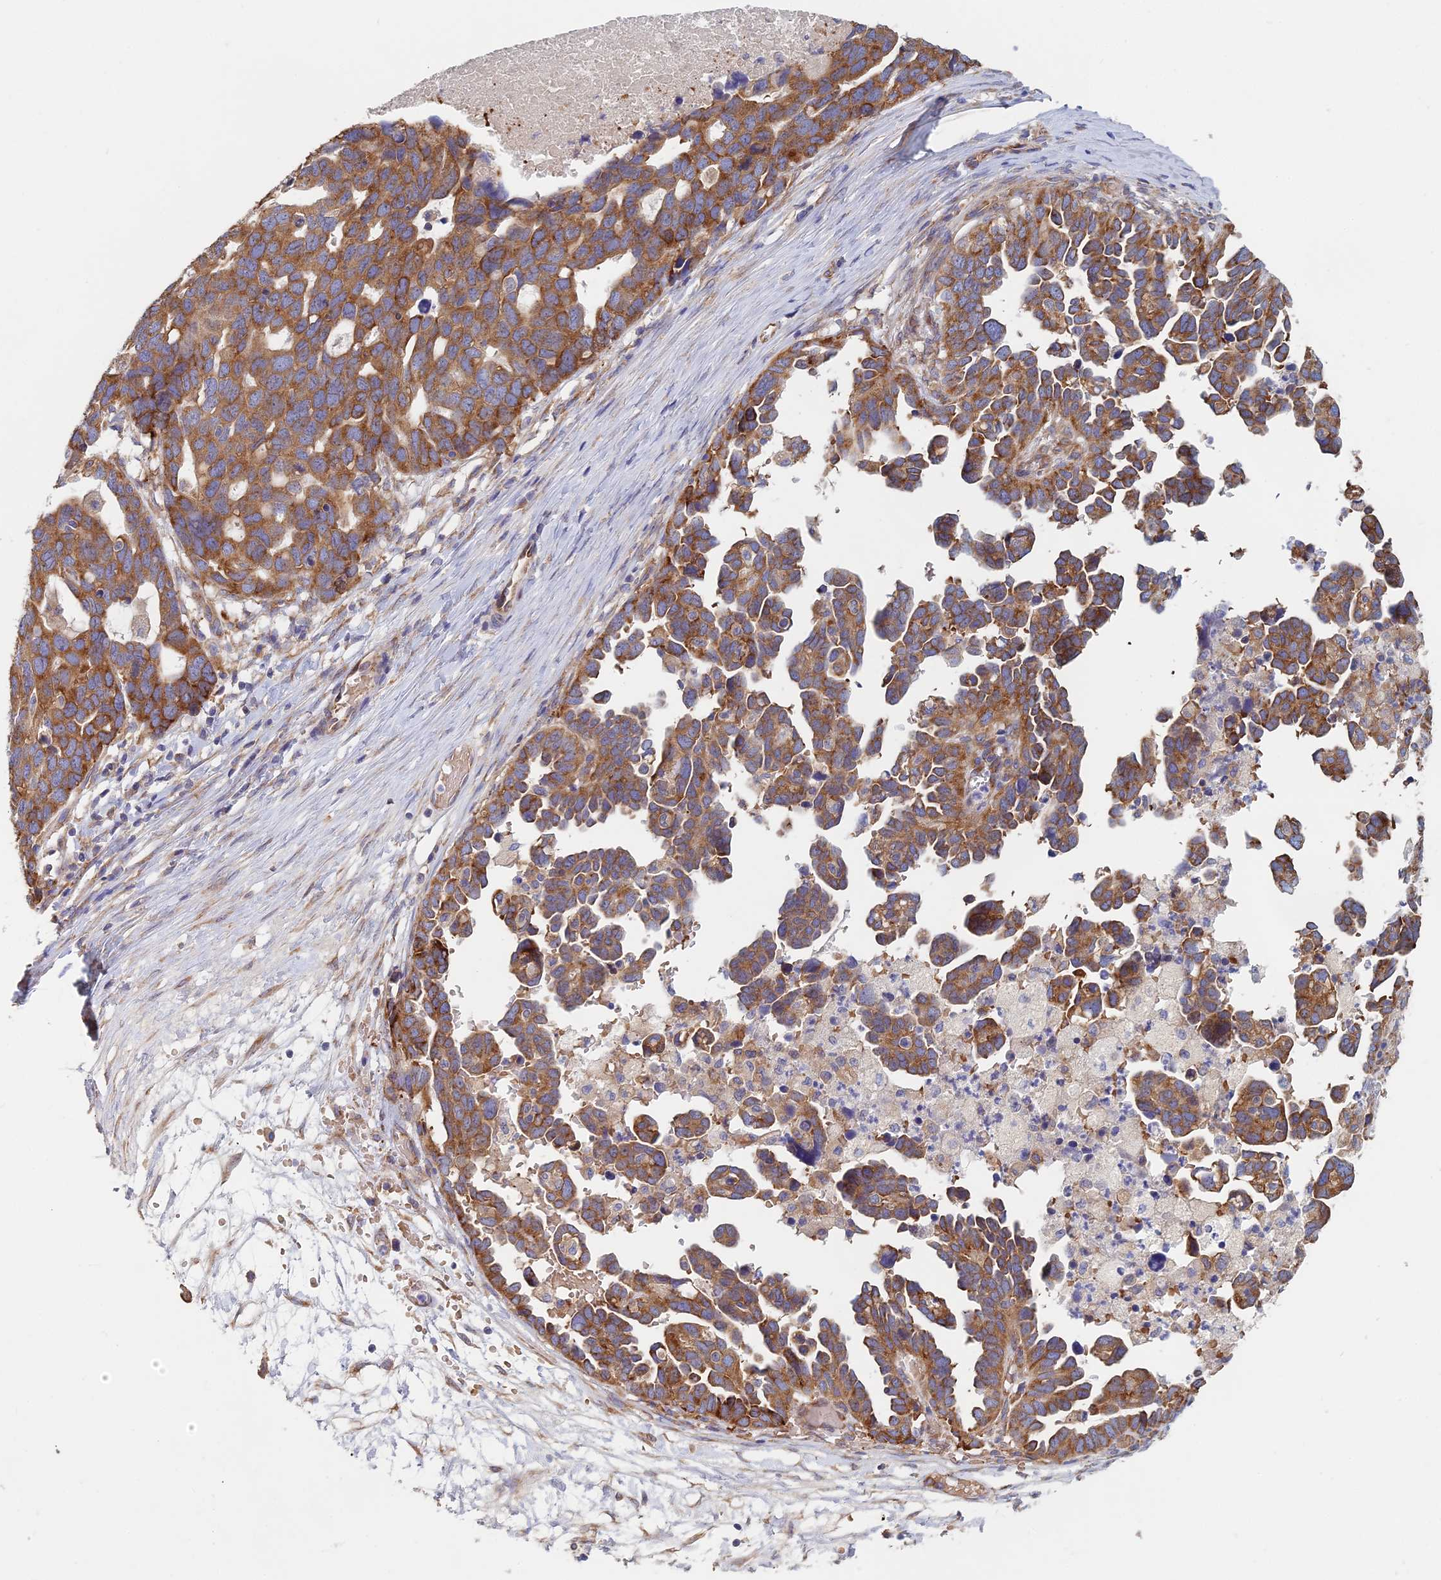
{"staining": {"intensity": "moderate", "quantity": ">75%", "location": "cytoplasmic/membranous"}, "tissue": "ovarian cancer", "cell_type": "Tumor cells", "image_type": "cancer", "snomed": [{"axis": "morphology", "description": "Cystadenocarcinoma, serous, NOS"}, {"axis": "topography", "description": "Ovary"}], "caption": "Immunohistochemical staining of human ovarian cancer demonstrates medium levels of moderate cytoplasmic/membranous positivity in approximately >75% of tumor cells.", "gene": "ELOF1", "patient": {"sex": "female", "age": 54}}